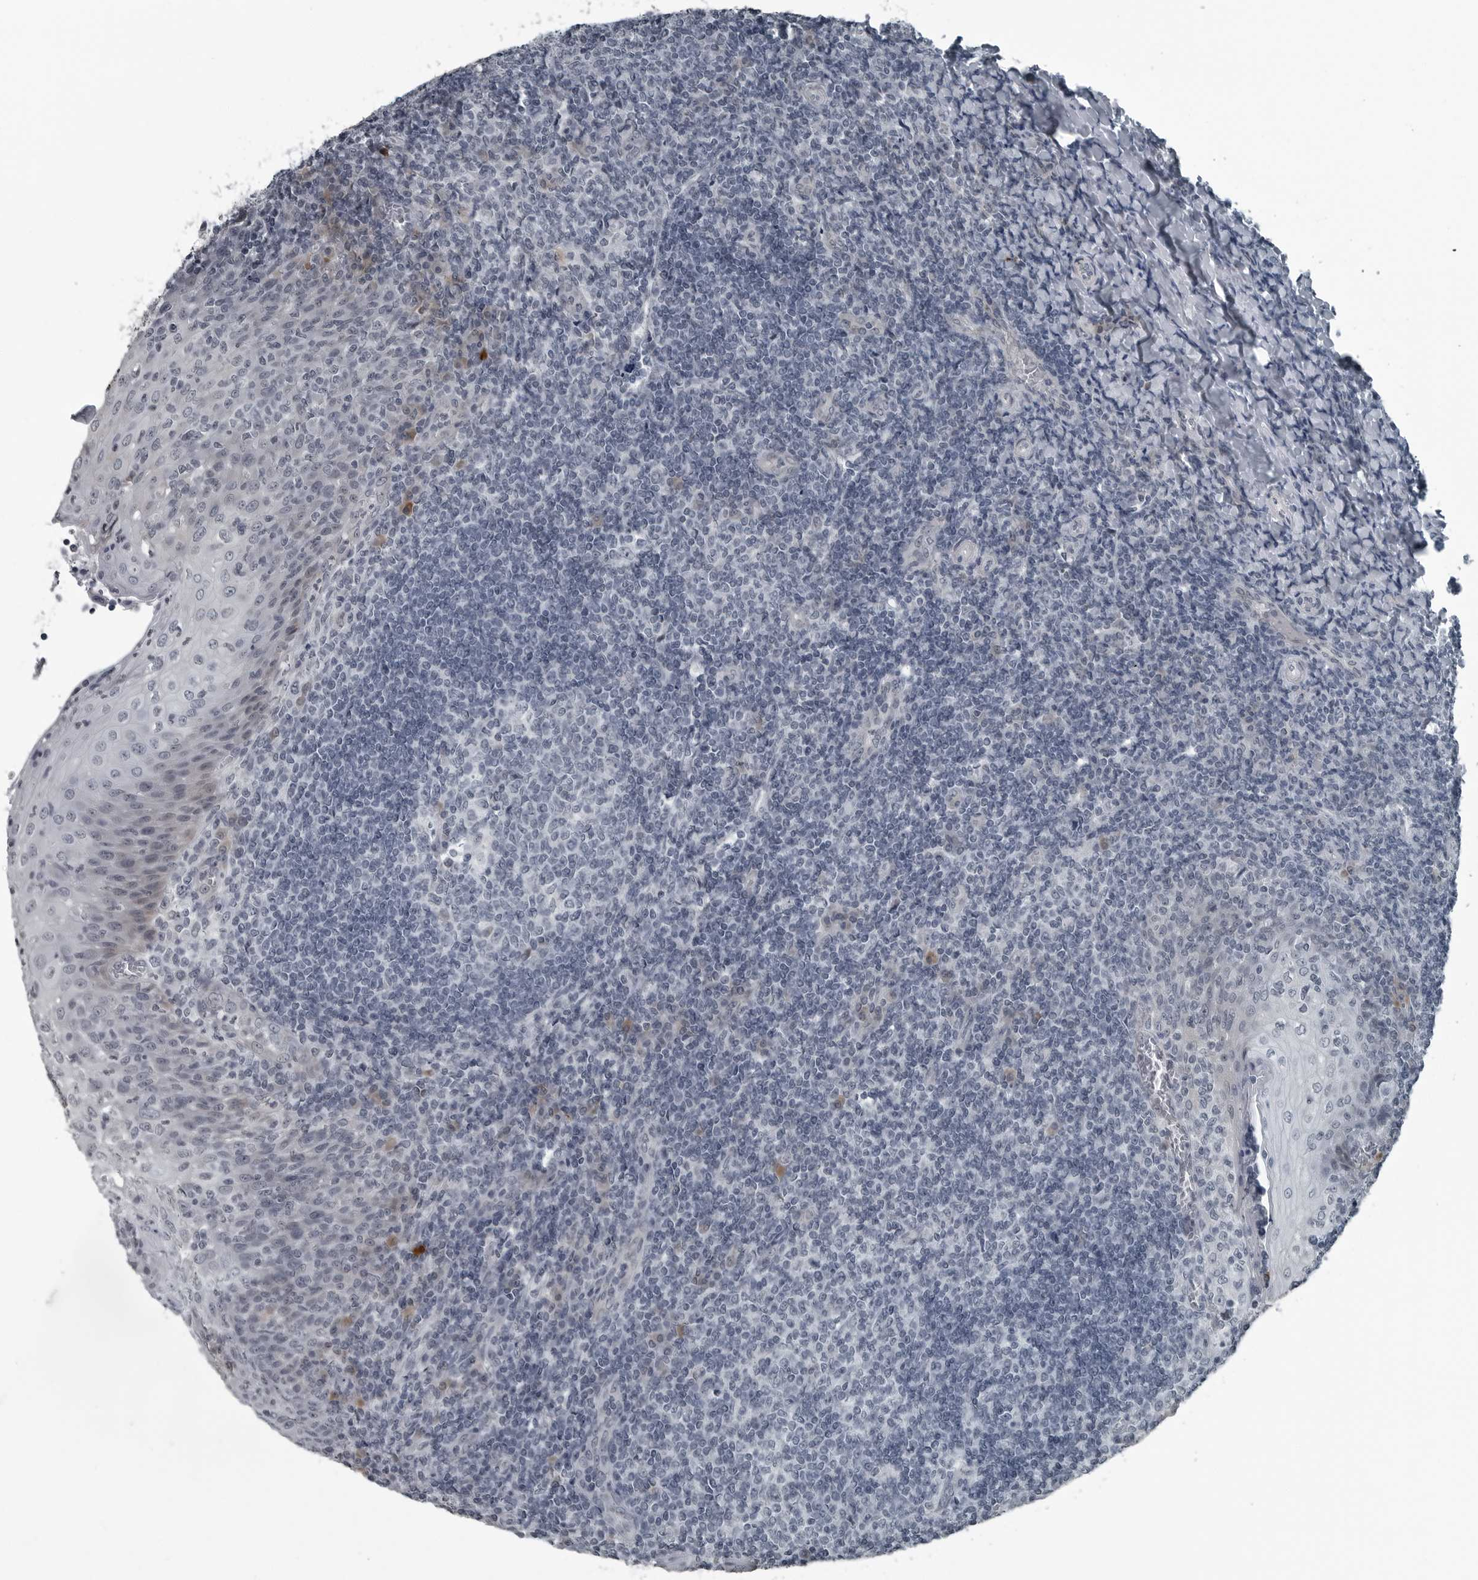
{"staining": {"intensity": "negative", "quantity": "none", "location": "none"}, "tissue": "tonsil", "cell_type": "Germinal center cells", "image_type": "normal", "snomed": [{"axis": "morphology", "description": "Normal tissue, NOS"}, {"axis": "topography", "description": "Tonsil"}], "caption": "Benign tonsil was stained to show a protein in brown. There is no significant positivity in germinal center cells.", "gene": "DNAAF11", "patient": {"sex": "female", "age": 19}}